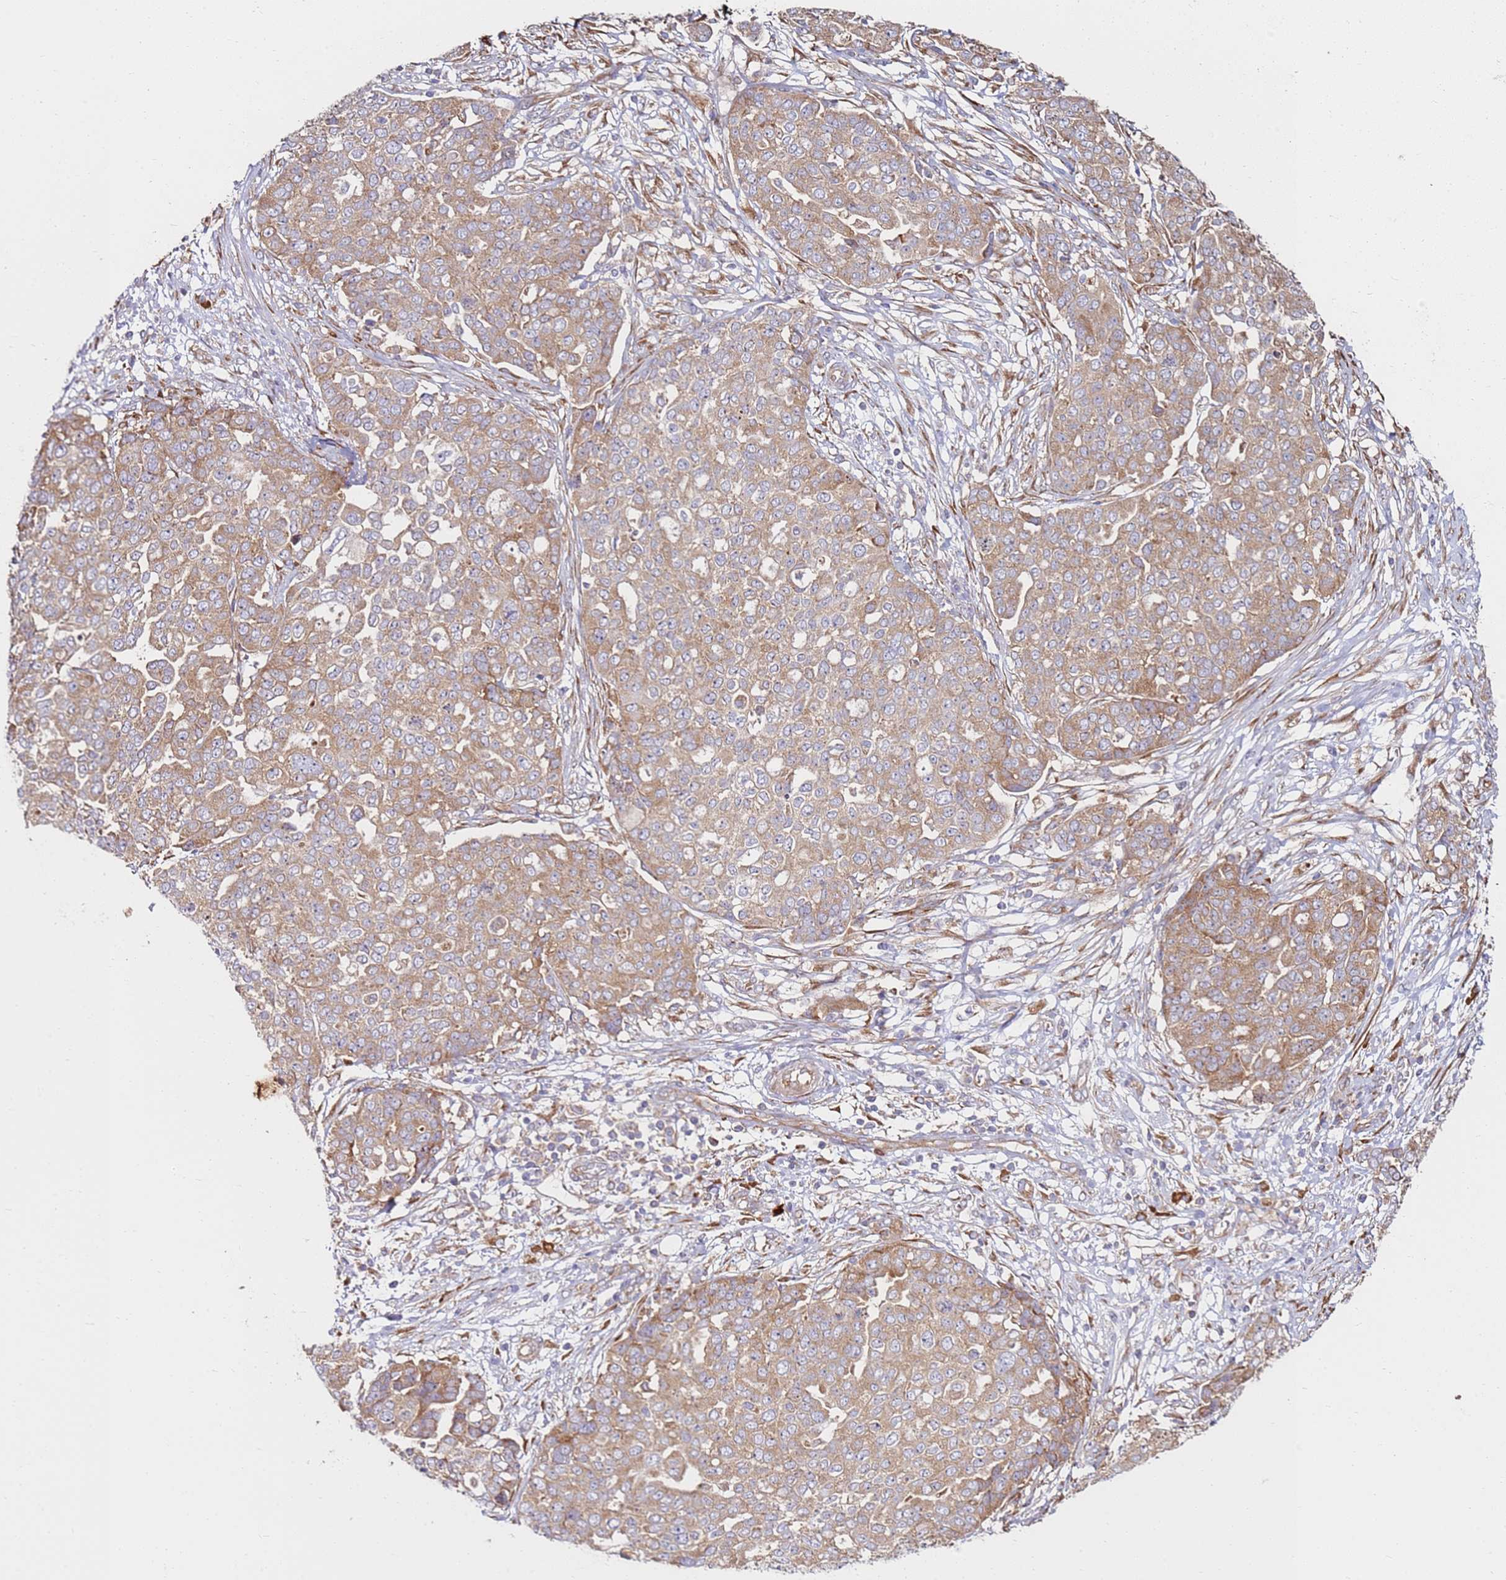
{"staining": {"intensity": "moderate", "quantity": ">75%", "location": "cytoplasmic/membranous"}, "tissue": "ovarian cancer", "cell_type": "Tumor cells", "image_type": "cancer", "snomed": [{"axis": "morphology", "description": "Cystadenocarcinoma, serous, NOS"}, {"axis": "topography", "description": "Soft tissue"}, {"axis": "topography", "description": "Ovary"}], "caption": "Immunohistochemical staining of ovarian serous cystadenocarcinoma demonstrates moderate cytoplasmic/membranous protein positivity in approximately >75% of tumor cells.", "gene": "RPS3A", "patient": {"sex": "female", "age": 57}}